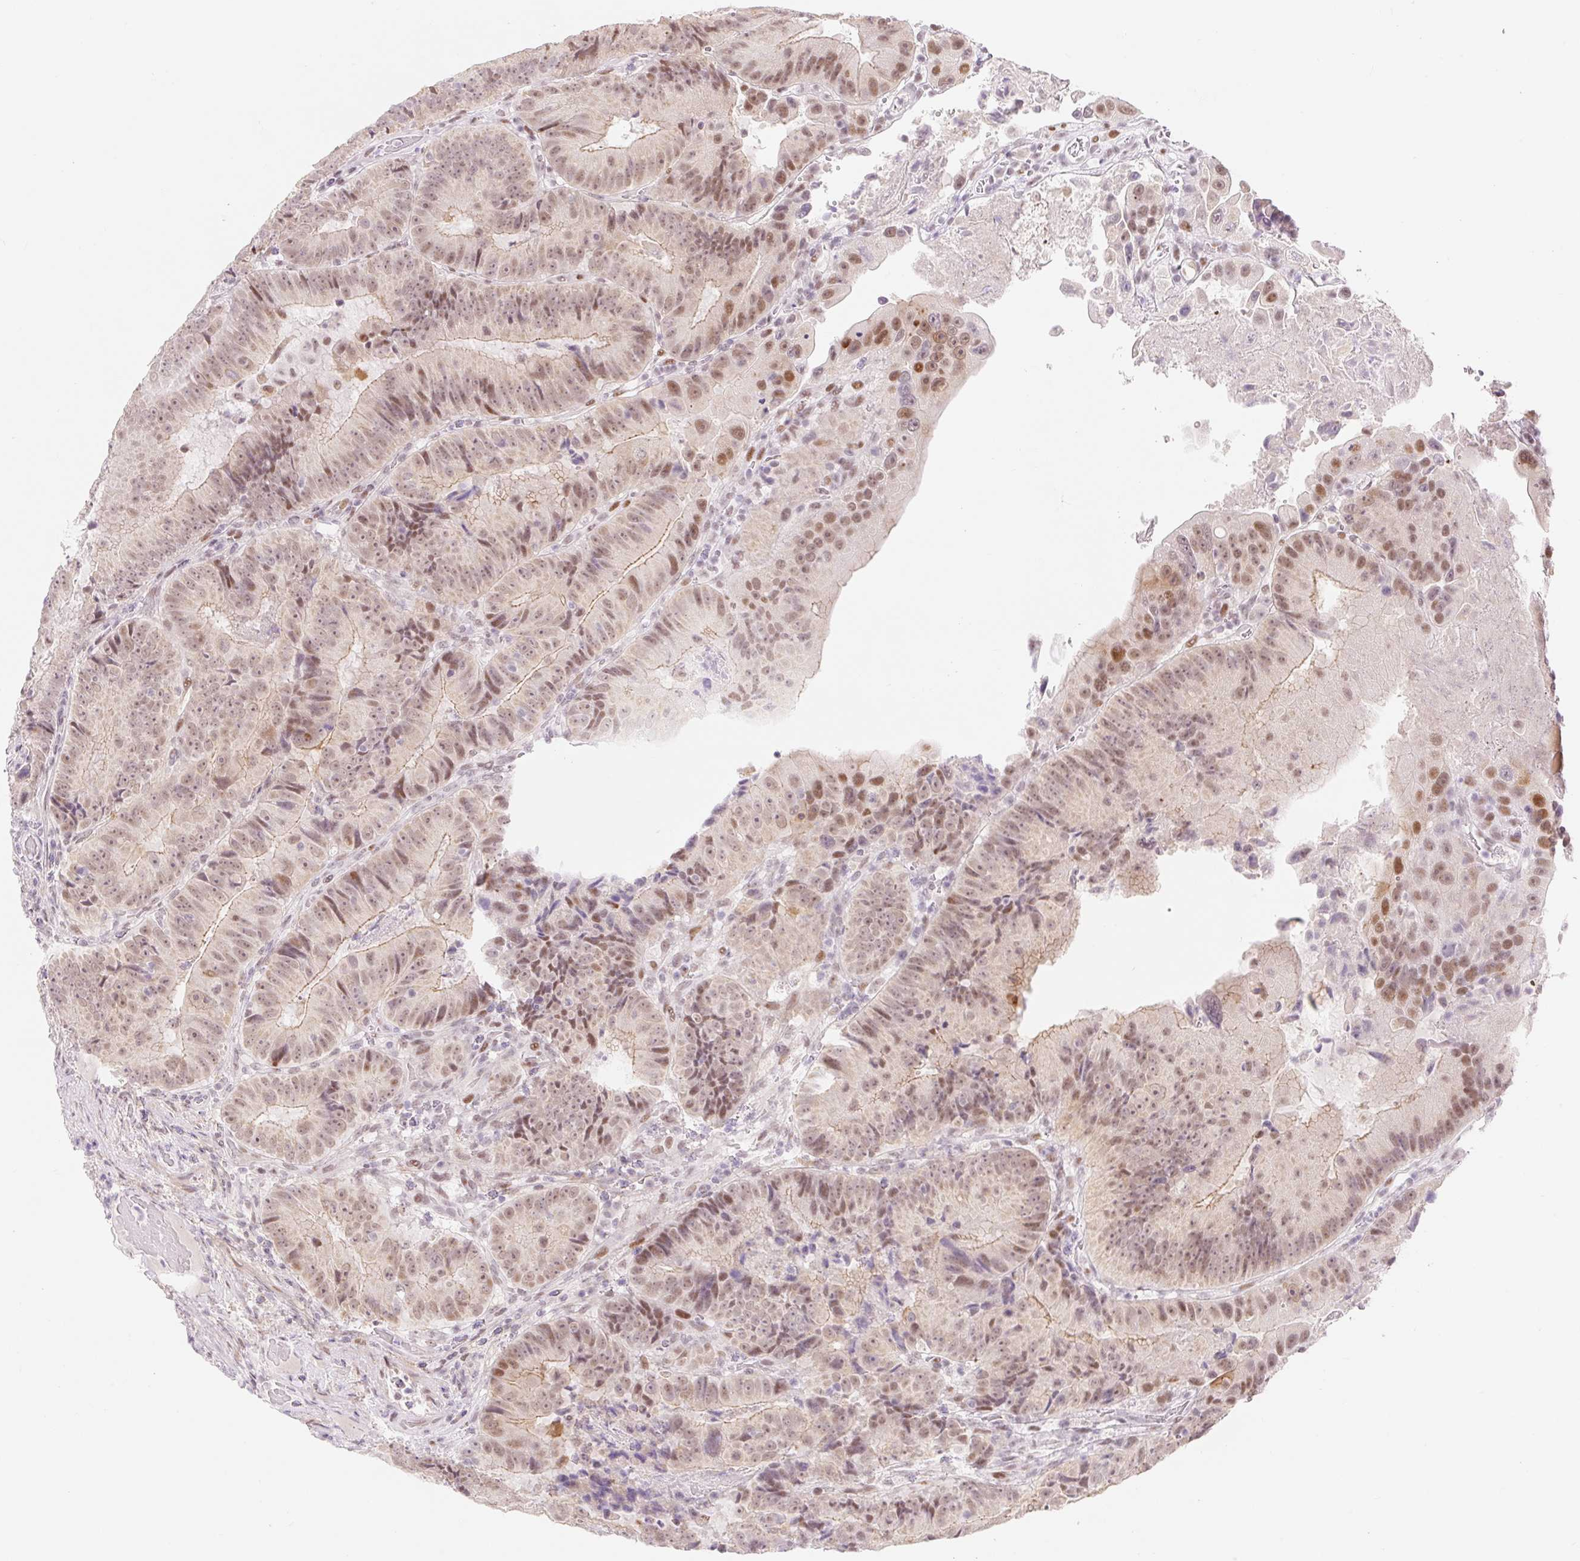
{"staining": {"intensity": "moderate", "quantity": ">75%", "location": "nuclear"}, "tissue": "colorectal cancer", "cell_type": "Tumor cells", "image_type": "cancer", "snomed": [{"axis": "morphology", "description": "Adenocarcinoma, NOS"}, {"axis": "topography", "description": "Colon"}], "caption": "Protein expression analysis of human colorectal cancer reveals moderate nuclear staining in approximately >75% of tumor cells. (IHC, brightfield microscopy, high magnification).", "gene": "H2BW1", "patient": {"sex": "female", "age": 86}}